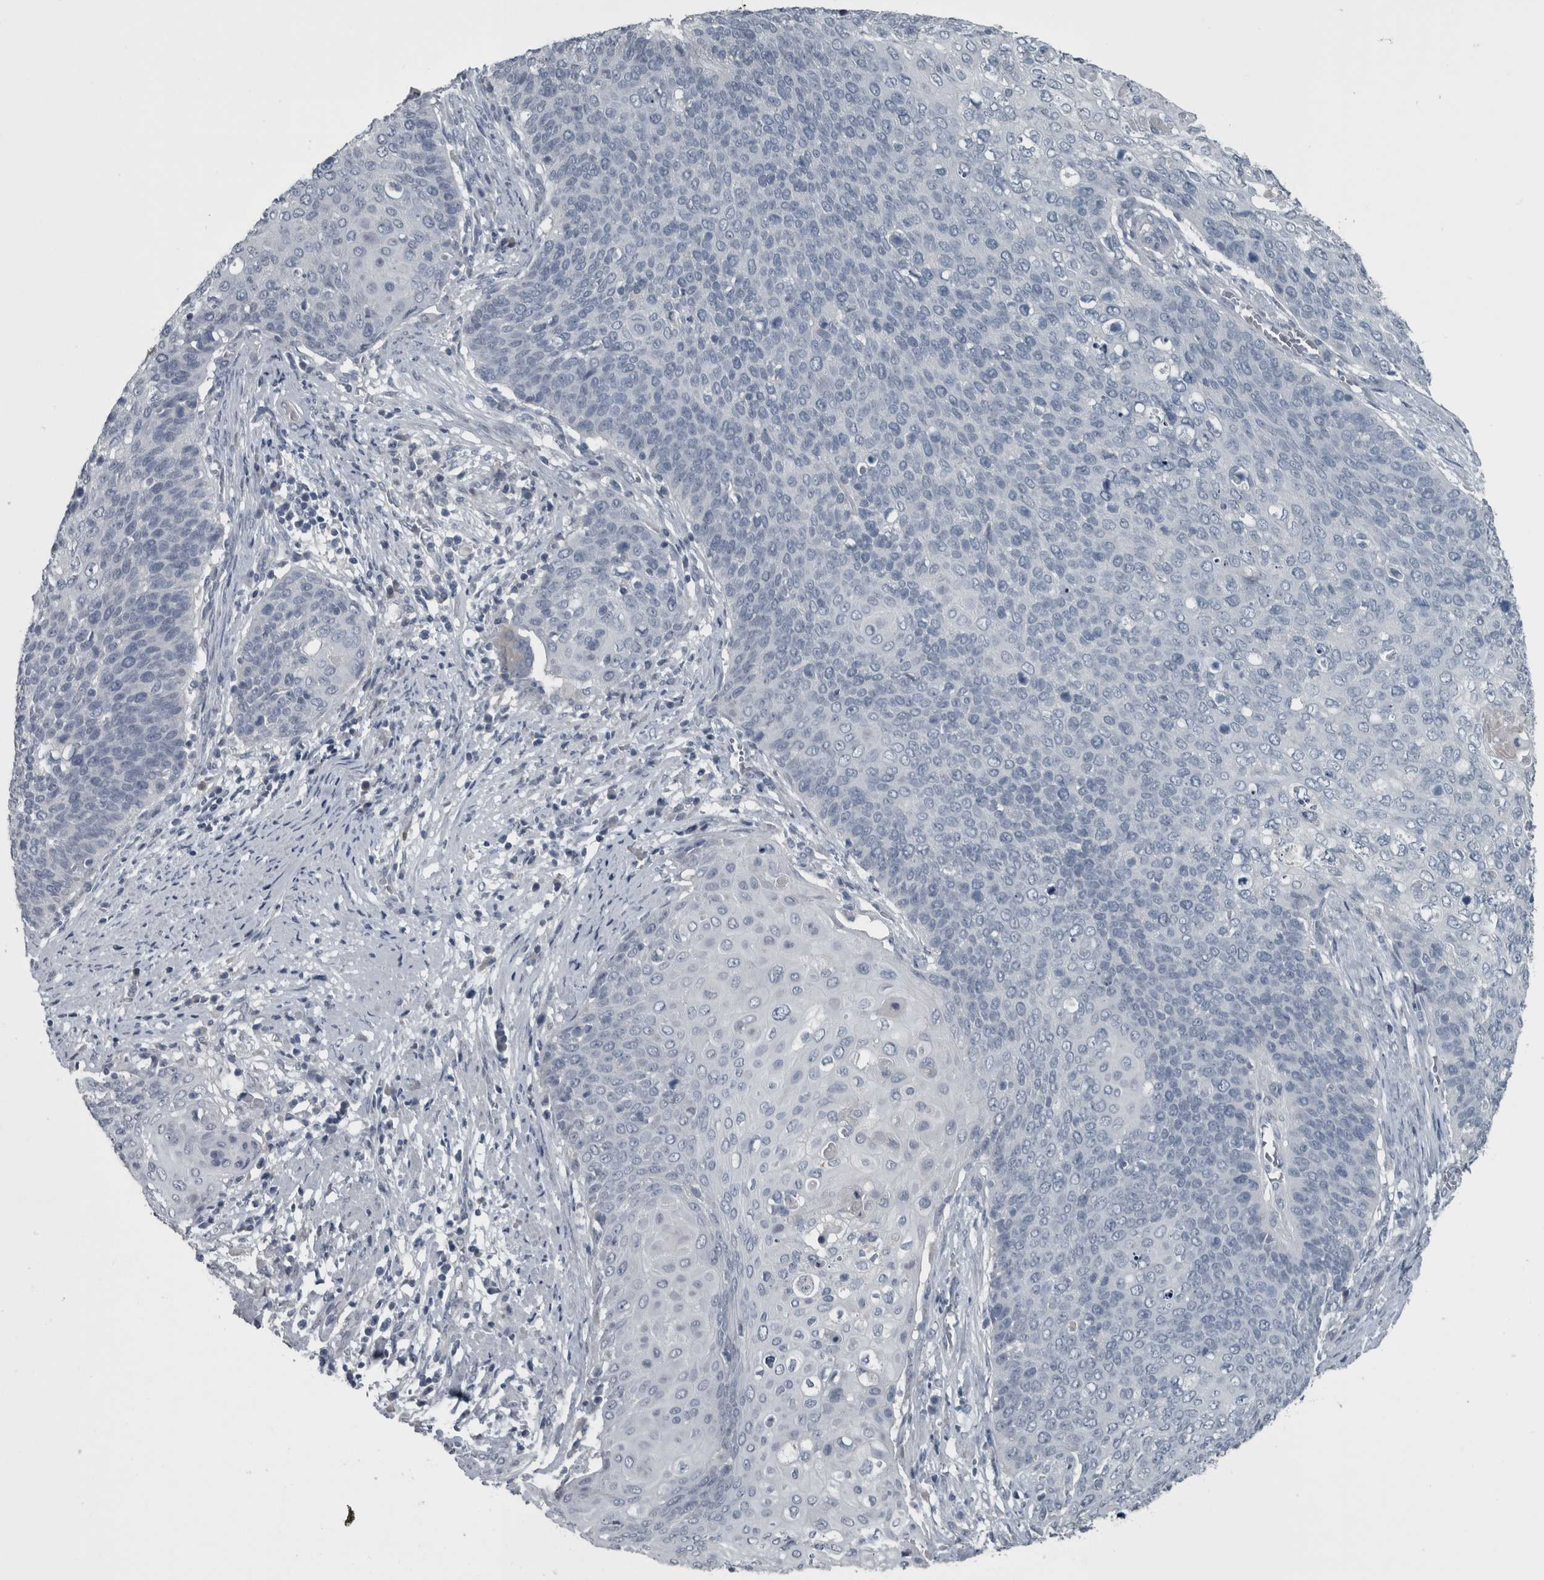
{"staining": {"intensity": "negative", "quantity": "none", "location": "none"}, "tissue": "cervical cancer", "cell_type": "Tumor cells", "image_type": "cancer", "snomed": [{"axis": "morphology", "description": "Squamous cell carcinoma, NOS"}, {"axis": "topography", "description": "Cervix"}], "caption": "This micrograph is of squamous cell carcinoma (cervical) stained with immunohistochemistry (IHC) to label a protein in brown with the nuclei are counter-stained blue. There is no expression in tumor cells.", "gene": "KRT20", "patient": {"sex": "female", "age": 39}}